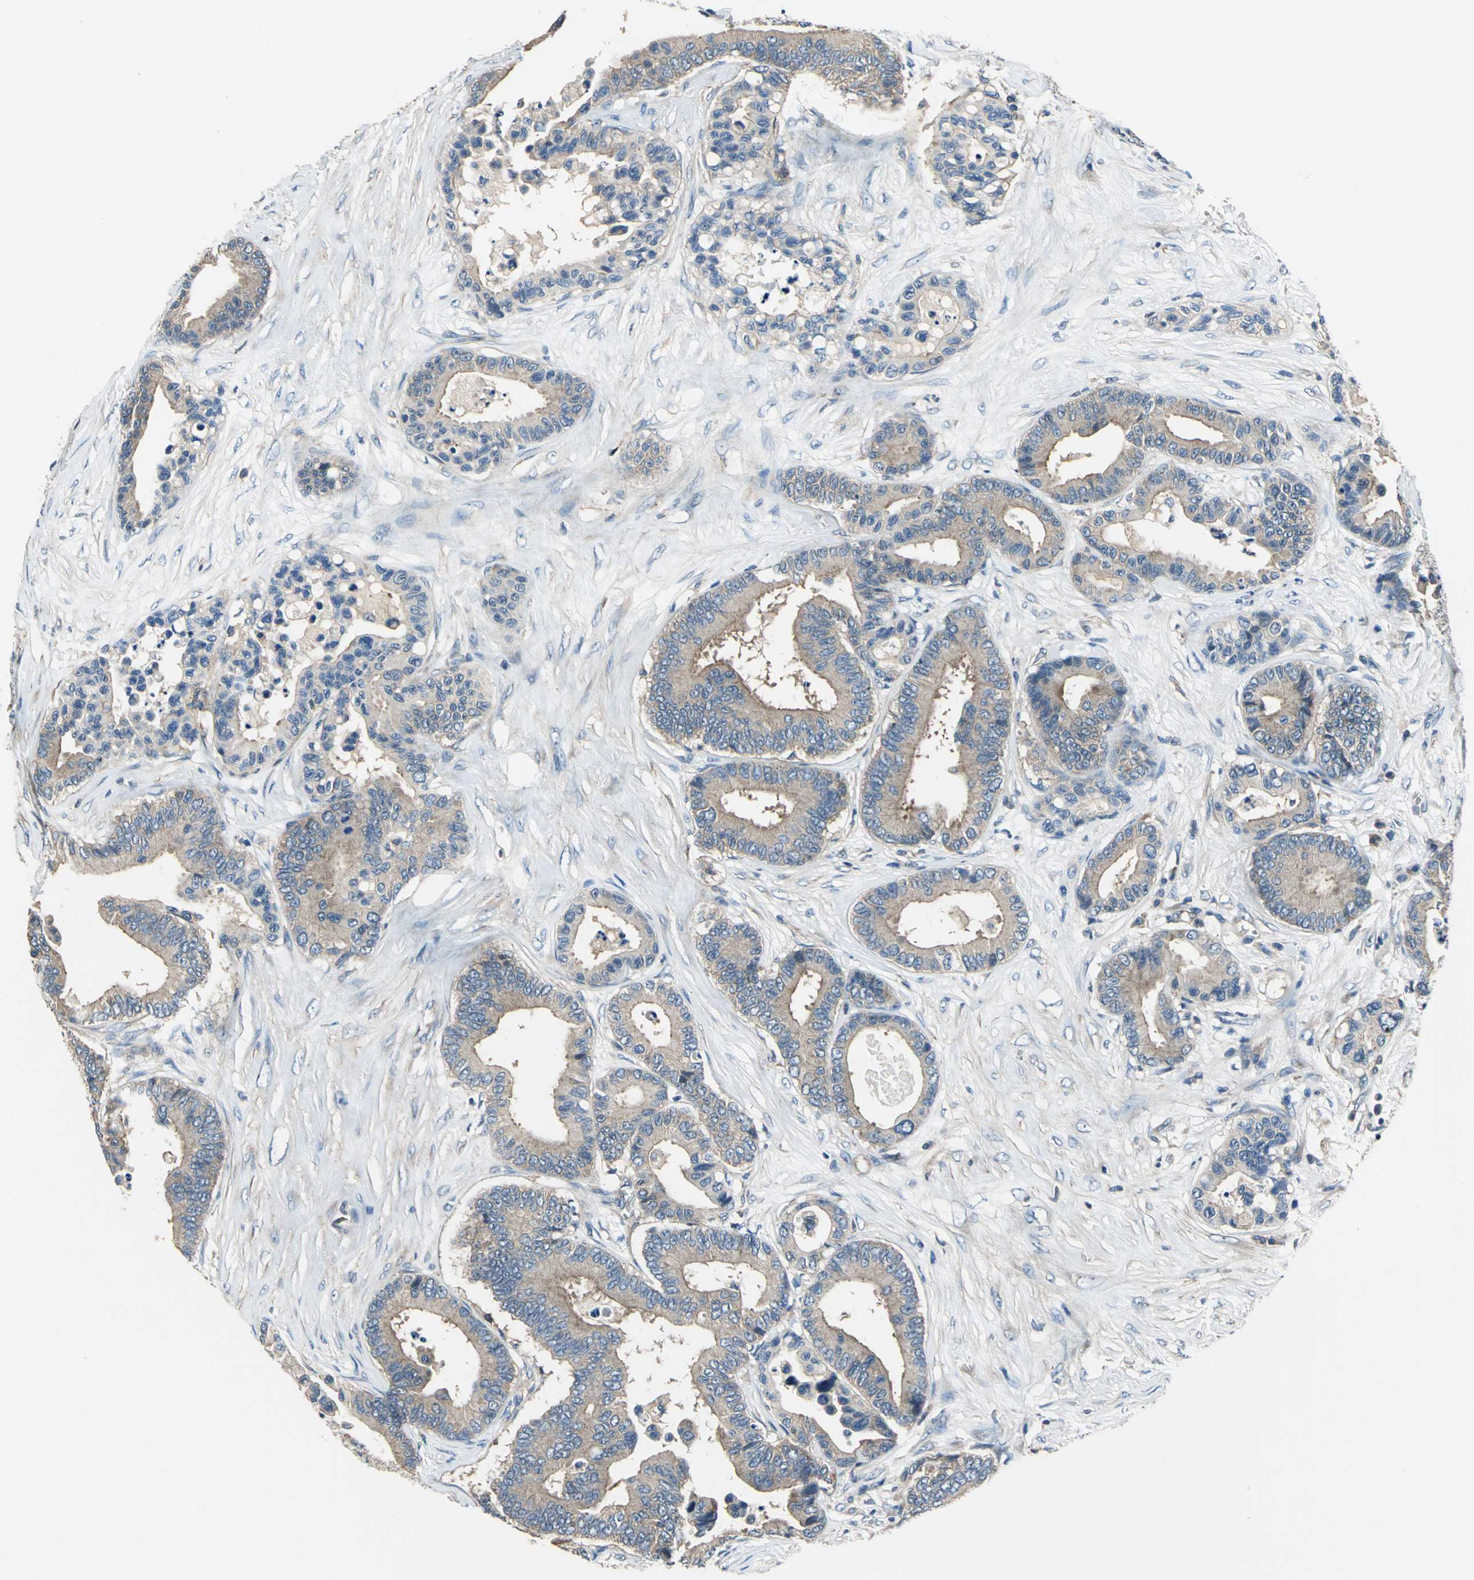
{"staining": {"intensity": "moderate", "quantity": ">75%", "location": "cytoplasmic/membranous"}, "tissue": "colorectal cancer", "cell_type": "Tumor cells", "image_type": "cancer", "snomed": [{"axis": "morphology", "description": "Adenocarcinoma, NOS"}, {"axis": "topography", "description": "Colon"}], "caption": "The photomicrograph demonstrates staining of colorectal cancer, revealing moderate cytoplasmic/membranous protein positivity (brown color) within tumor cells.", "gene": "DDX3Y", "patient": {"sex": "male", "age": 82}}